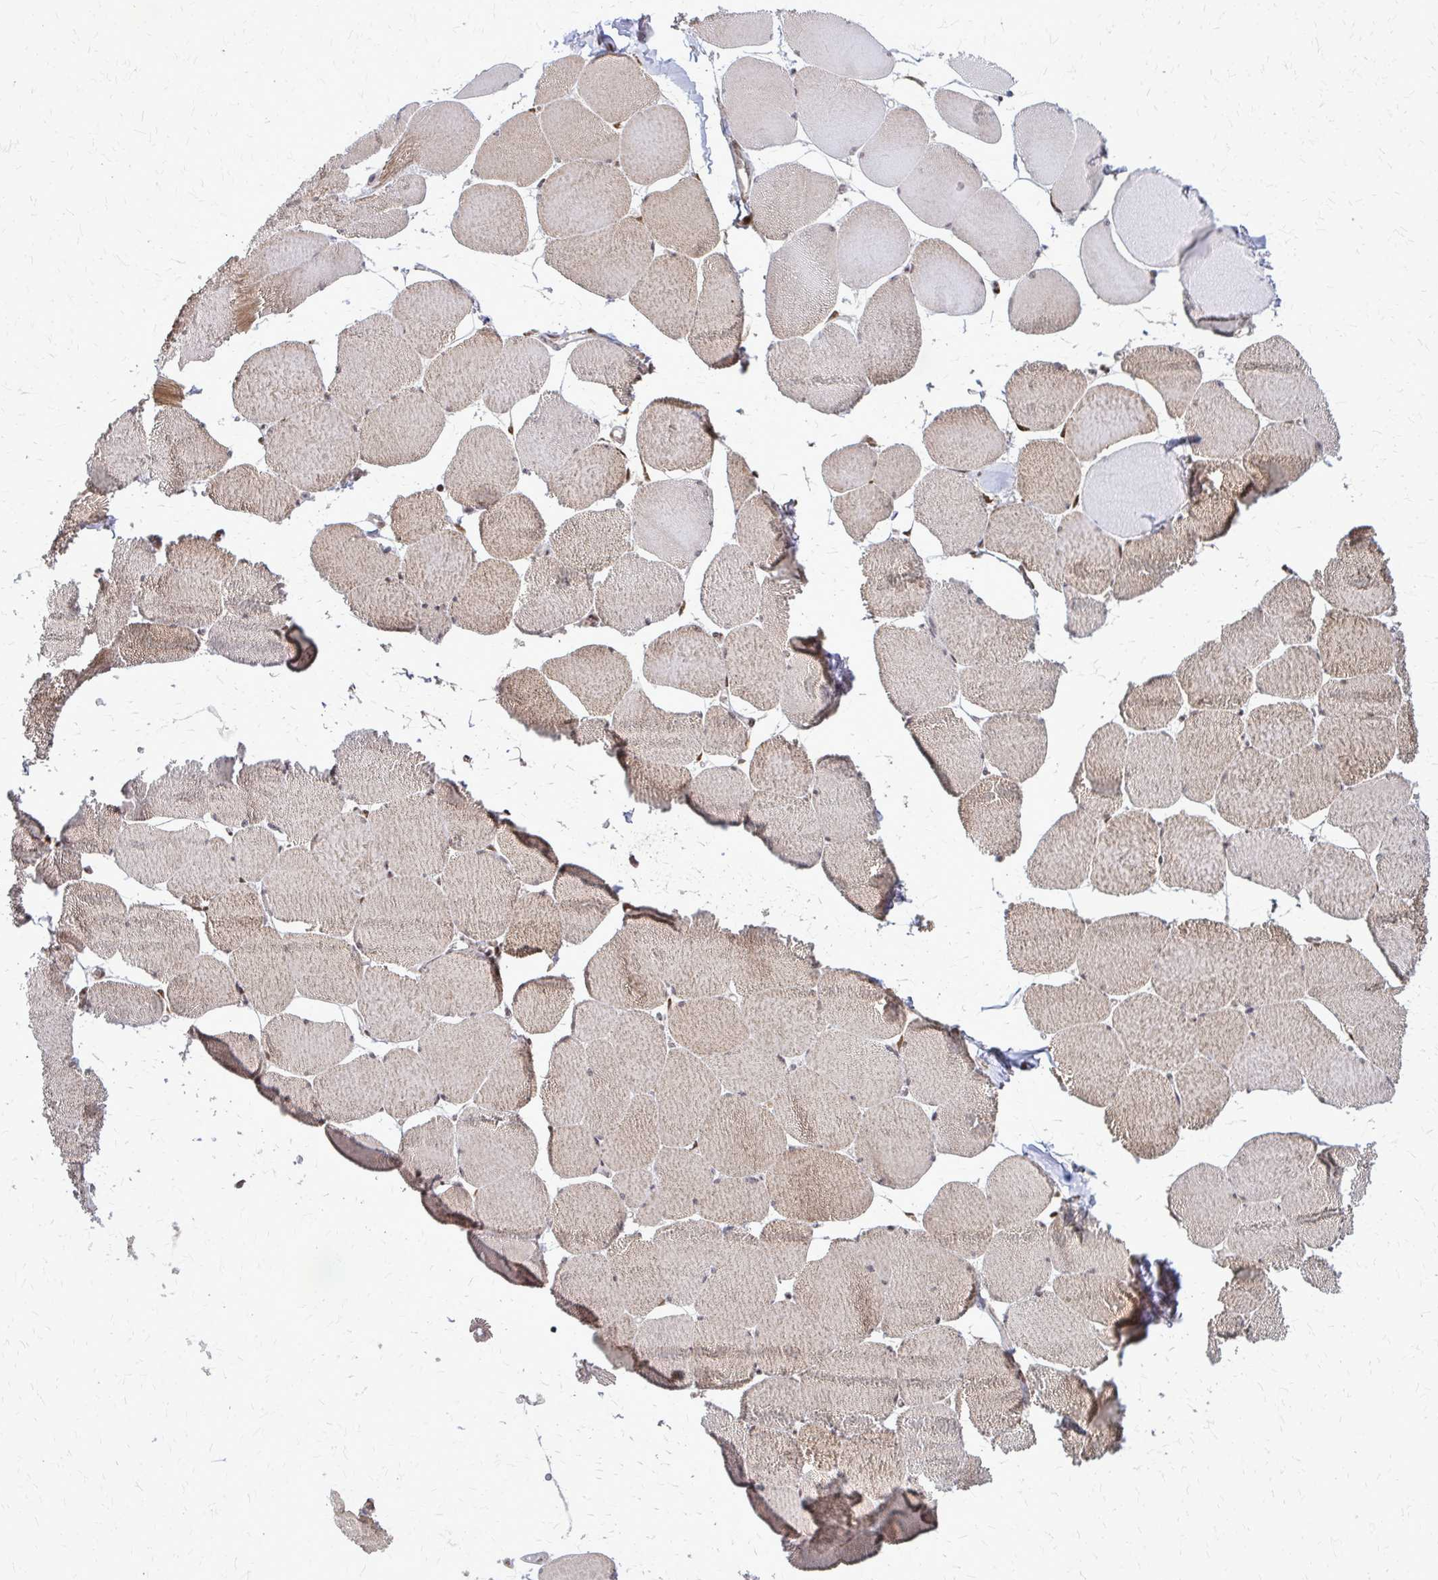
{"staining": {"intensity": "moderate", "quantity": "25%-75%", "location": "cytoplasmic/membranous,nuclear"}, "tissue": "skeletal muscle", "cell_type": "Myocytes", "image_type": "normal", "snomed": [{"axis": "morphology", "description": "Normal tissue, NOS"}, {"axis": "topography", "description": "Skeletal muscle"}], "caption": "Brown immunohistochemical staining in benign skeletal muscle exhibits moderate cytoplasmic/membranous,nuclear positivity in about 25%-75% of myocytes. Nuclei are stained in blue.", "gene": "HDAC3", "patient": {"sex": "female", "age": 75}}